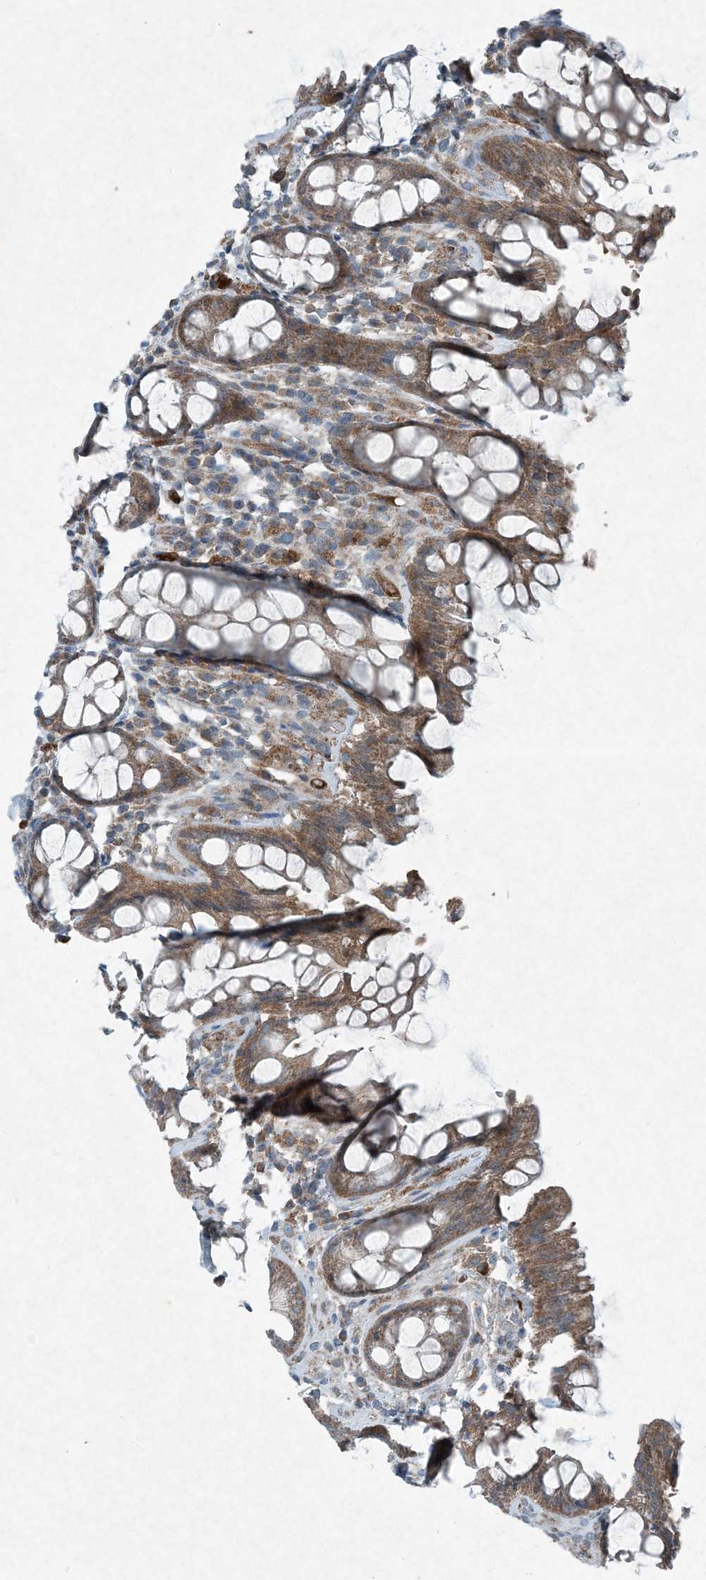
{"staining": {"intensity": "moderate", "quantity": "25%-75%", "location": "cytoplasmic/membranous"}, "tissue": "rectum", "cell_type": "Glandular cells", "image_type": "normal", "snomed": [{"axis": "morphology", "description": "Normal tissue, NOS"}, {"axis": "topography", "description": "Rectum"}], "caption": "The photomicrograph reveals a brown stain indicating the presence of a protein in the cytoplasmic/membranous of glandular cells in rectum.", "gene": "APOM", "patient": {"sex": "male", "age": 64}}